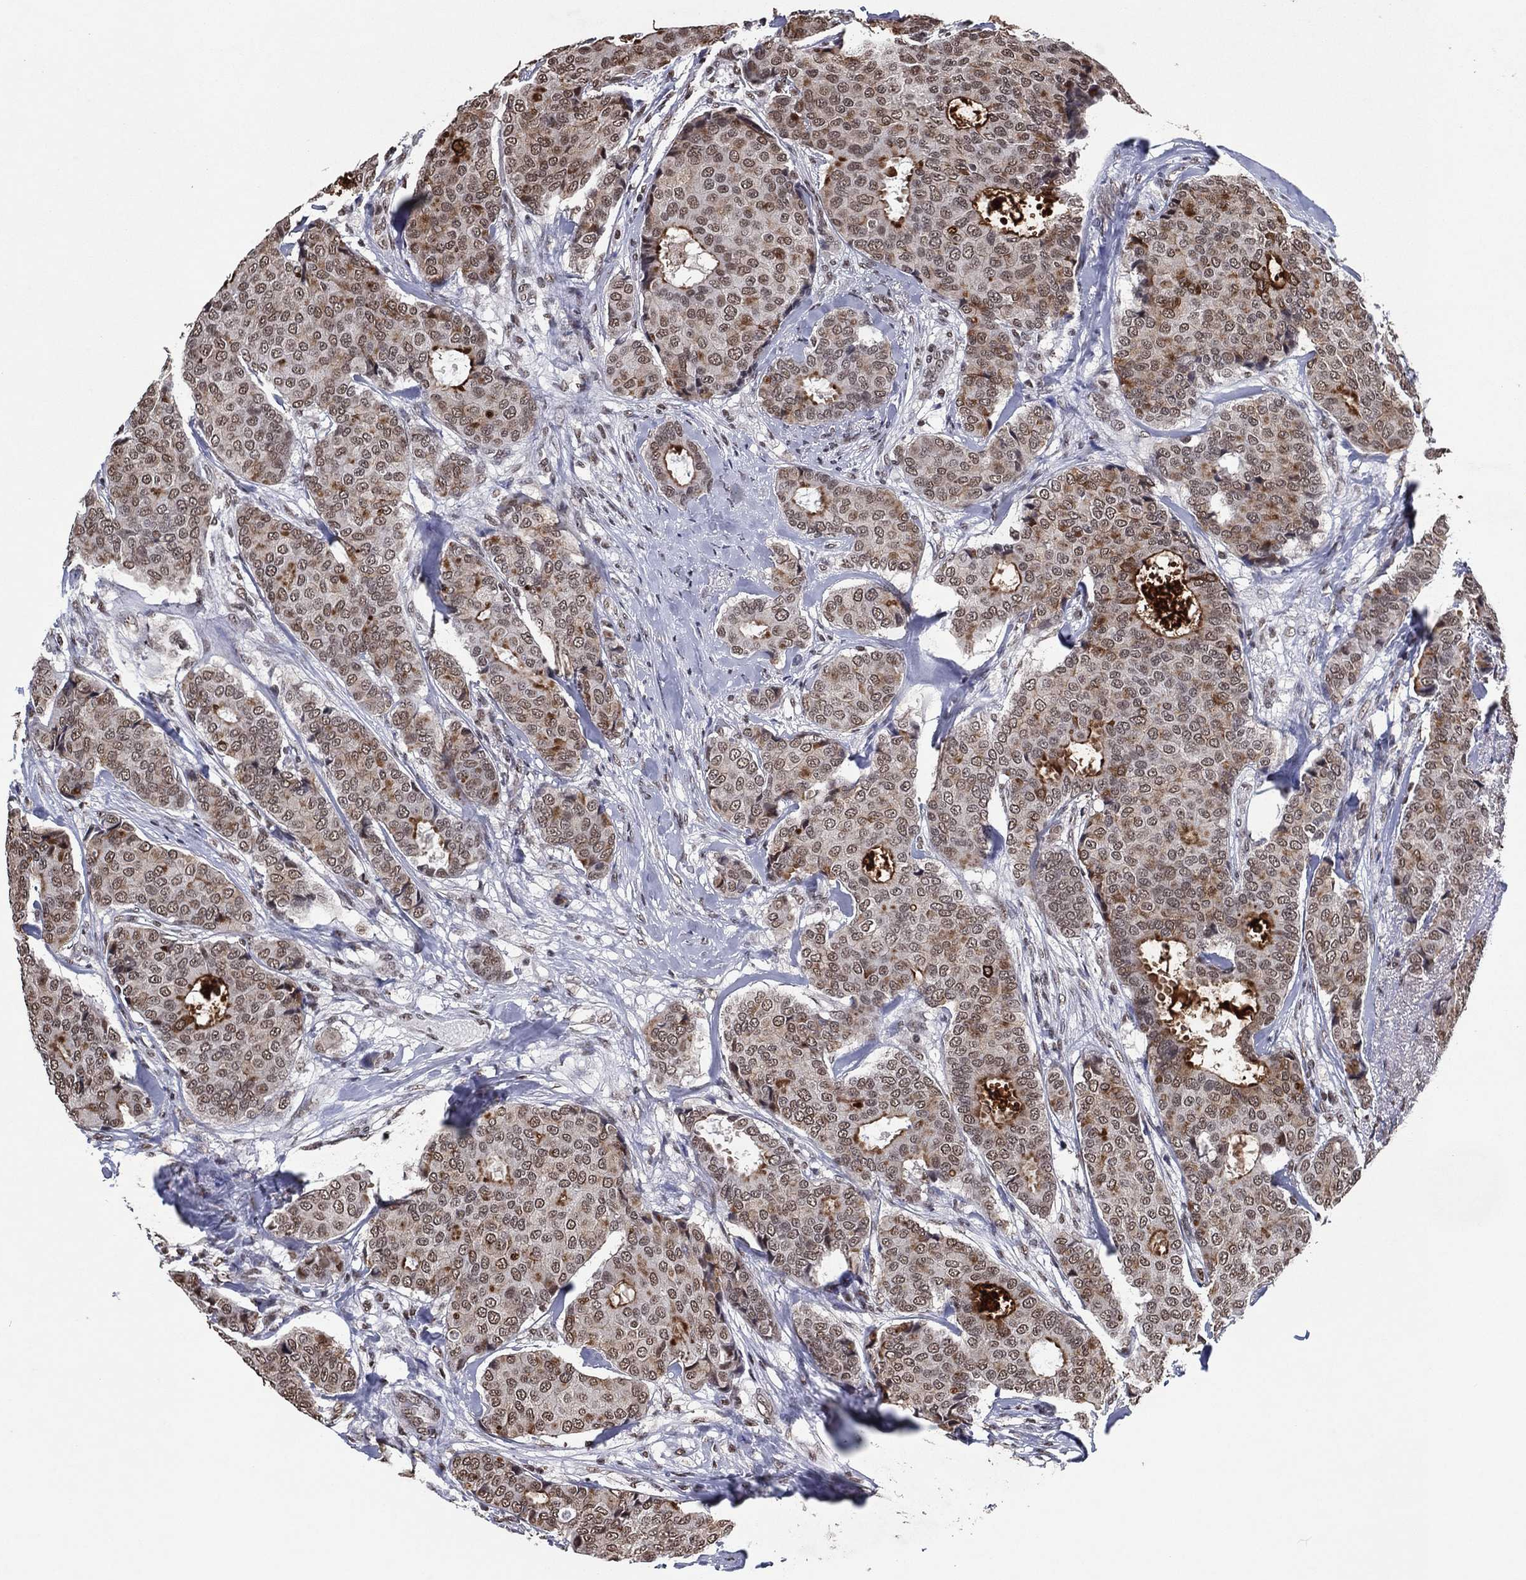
{"staining": {"intensity": "moderate", "quantity": "<25%", "location": "cytoplasmic/membranous"}, "tissue": "breast cancer", "cell_type": "Tumor cells", "image_type": "cancer", "snomed": [{"axis": "morphology", "description": "Duct carcinoma"}, {"axis": "topography", "description": "Breast"}], "caption": "DAB immunohistochemical staining of breast intraductal carcinoma exhibits moderate cytoplasmic/membranous protein positivity in about <25% of tumor cells.", "gene": "ZBTB42", "patient": {"sex": "female", "age": 75}}